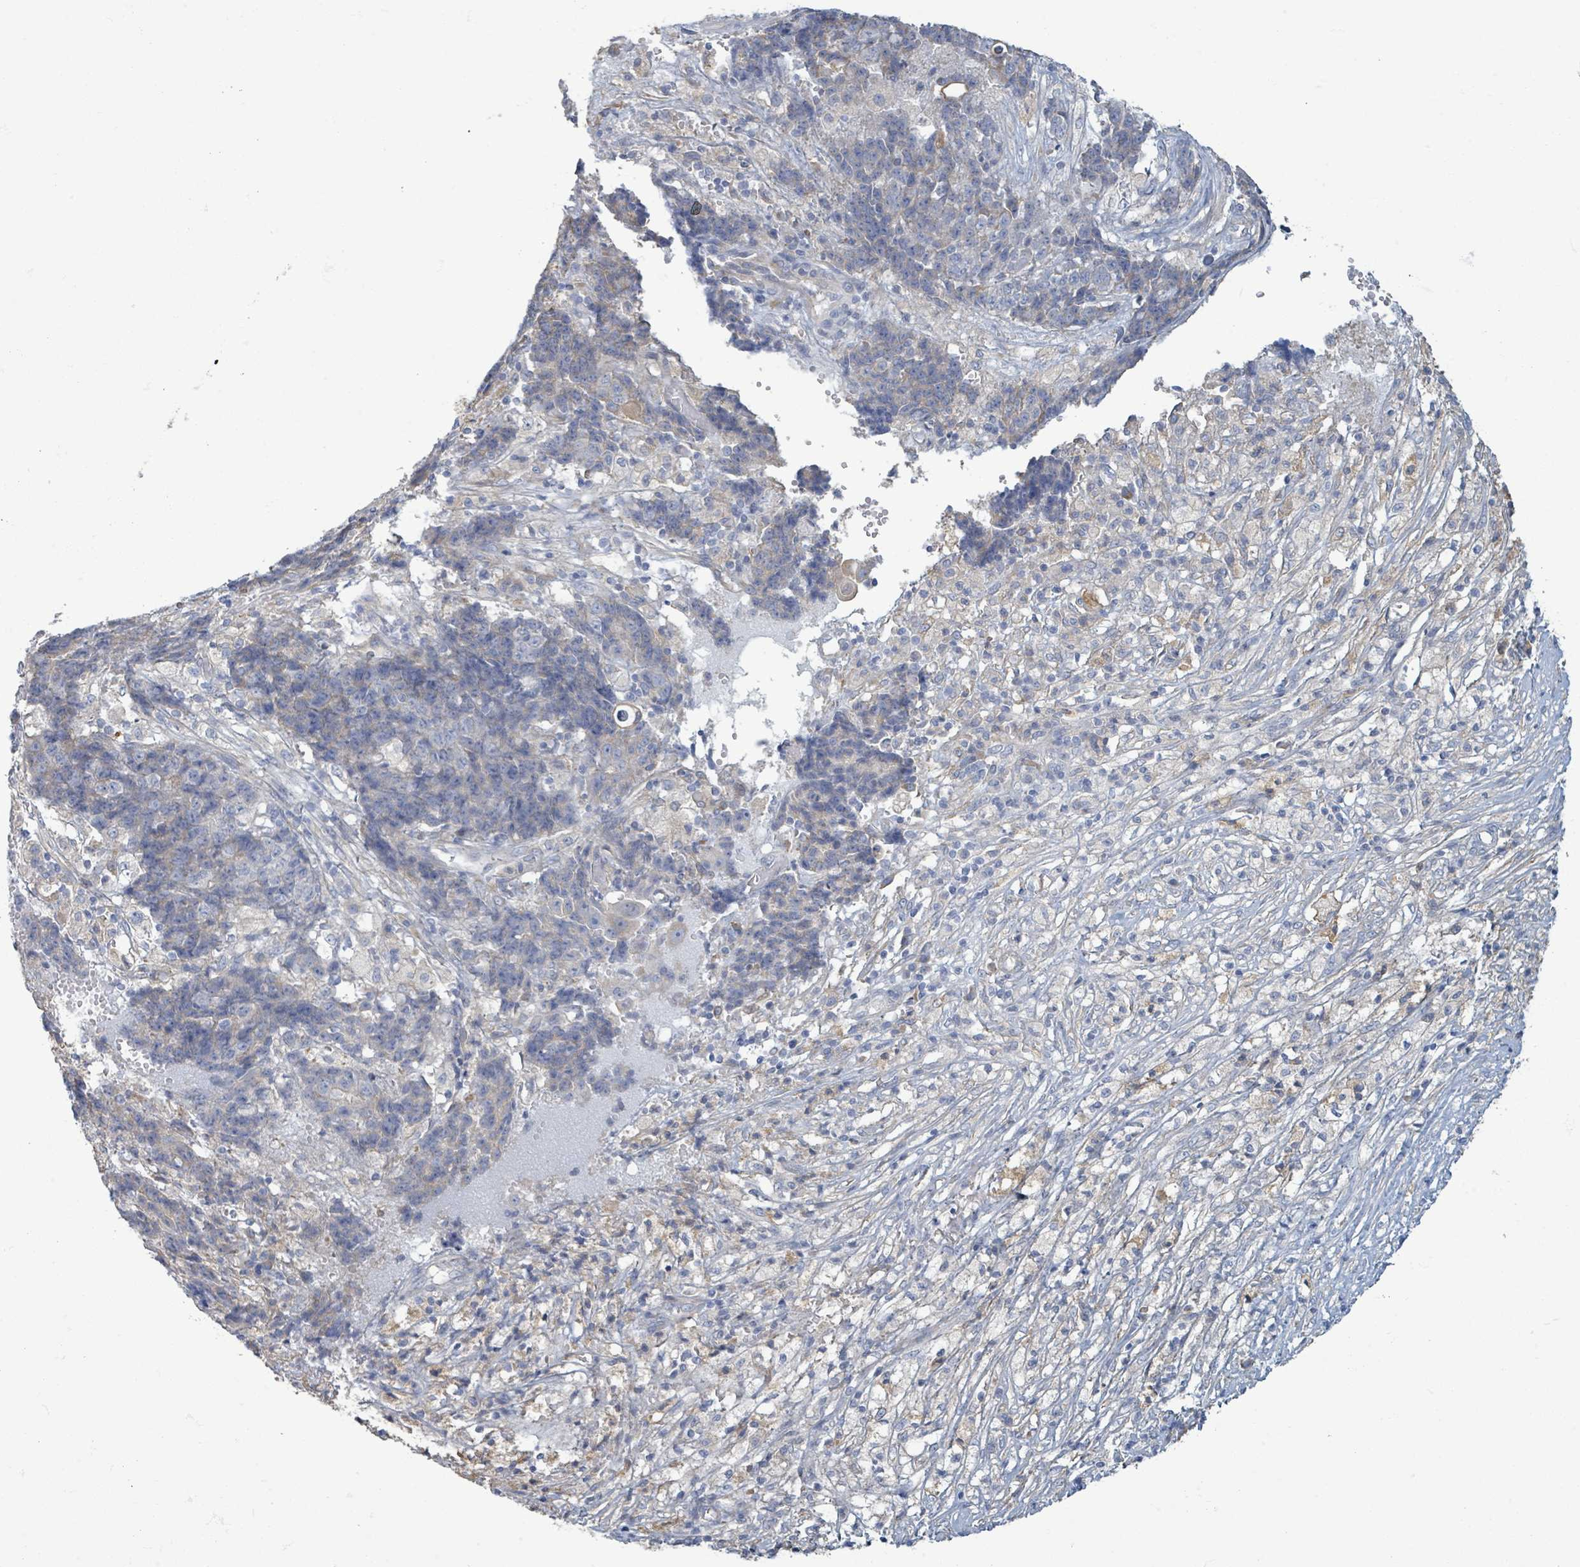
{"staining": {"intensity": "moderate", "quantity": "<25%", "location": "cytoplasmic/membranous"}, "tissue": "ovarian cancer", "cell_type": "Tumor cells", "image_type": "cancer", "snomed": [{"axis": "morphology", "description": "Carcinoma, endometroid"}, {"axis": "topography", "description": "Ovary"}], "caption": "This is an image of immunohistochemistry (IHC) staining of ovarian cancer (endometroid carcinoma), which shows moderate expression in the cytoplasmic/membranous of tumor cells.", "gene": "COL13A1", "patient": {"sex": "female", "age": 42}}